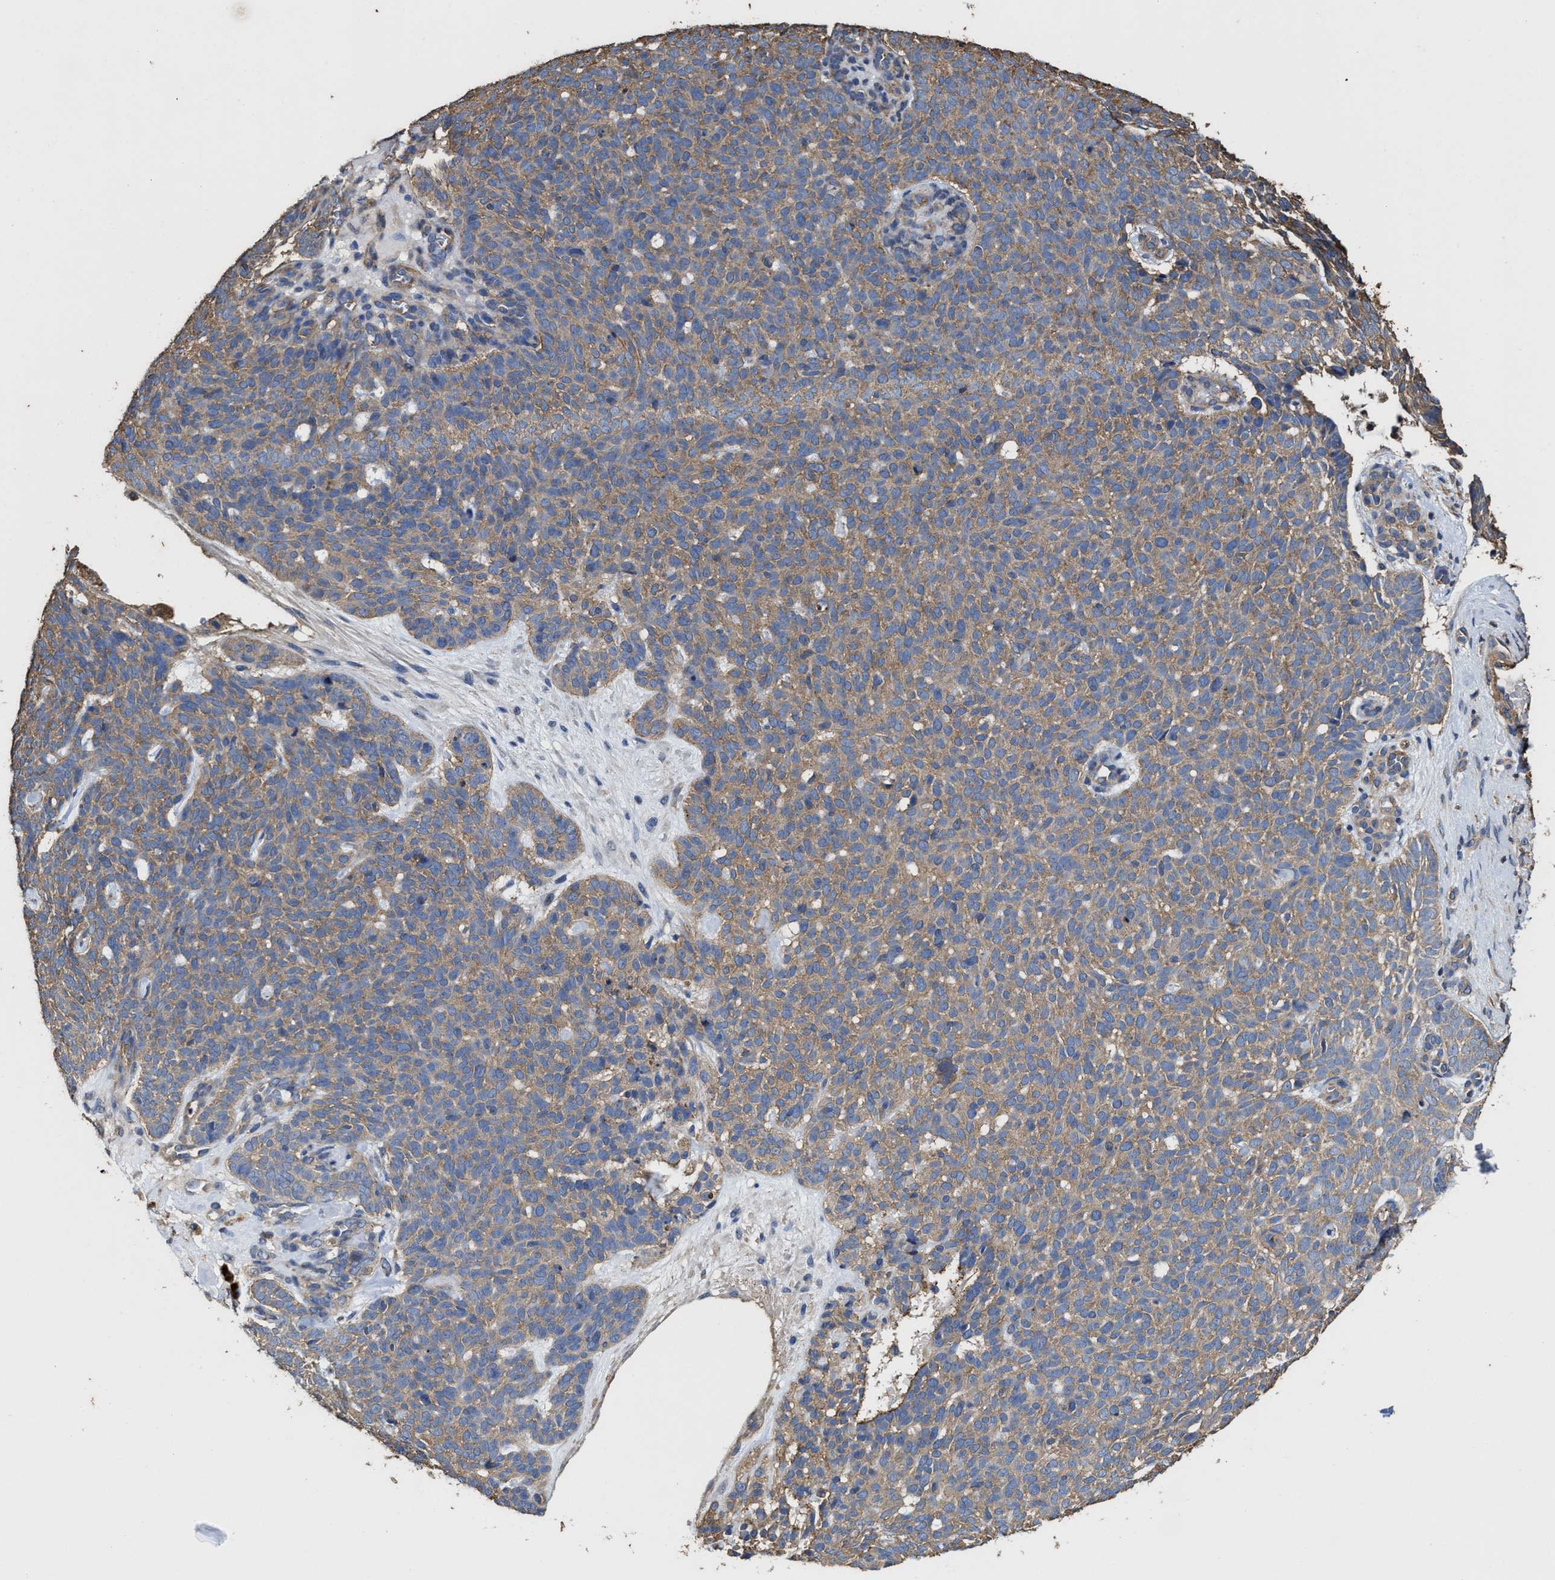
{"staining": {"intensity": "weak", "quantity": ">75%", "location": "cytoplasmic/membranous"}, "tissue": "skin cancer", "cell_type": "Tumor cells", "image_type": "cancer", "snomed": [{"axis": "morphology", "description": "Basal cell carcinoma"}, {"axis": "topography", "description": "Skin"}], "caption": "About >75% of tumor cells in skin cancer show weak cytoplasmic/membranous protein expression as visualized by brown immunohistochemical staining.", "gene": "SFXN4", "patient": {"sex": "male", "age": 61}}